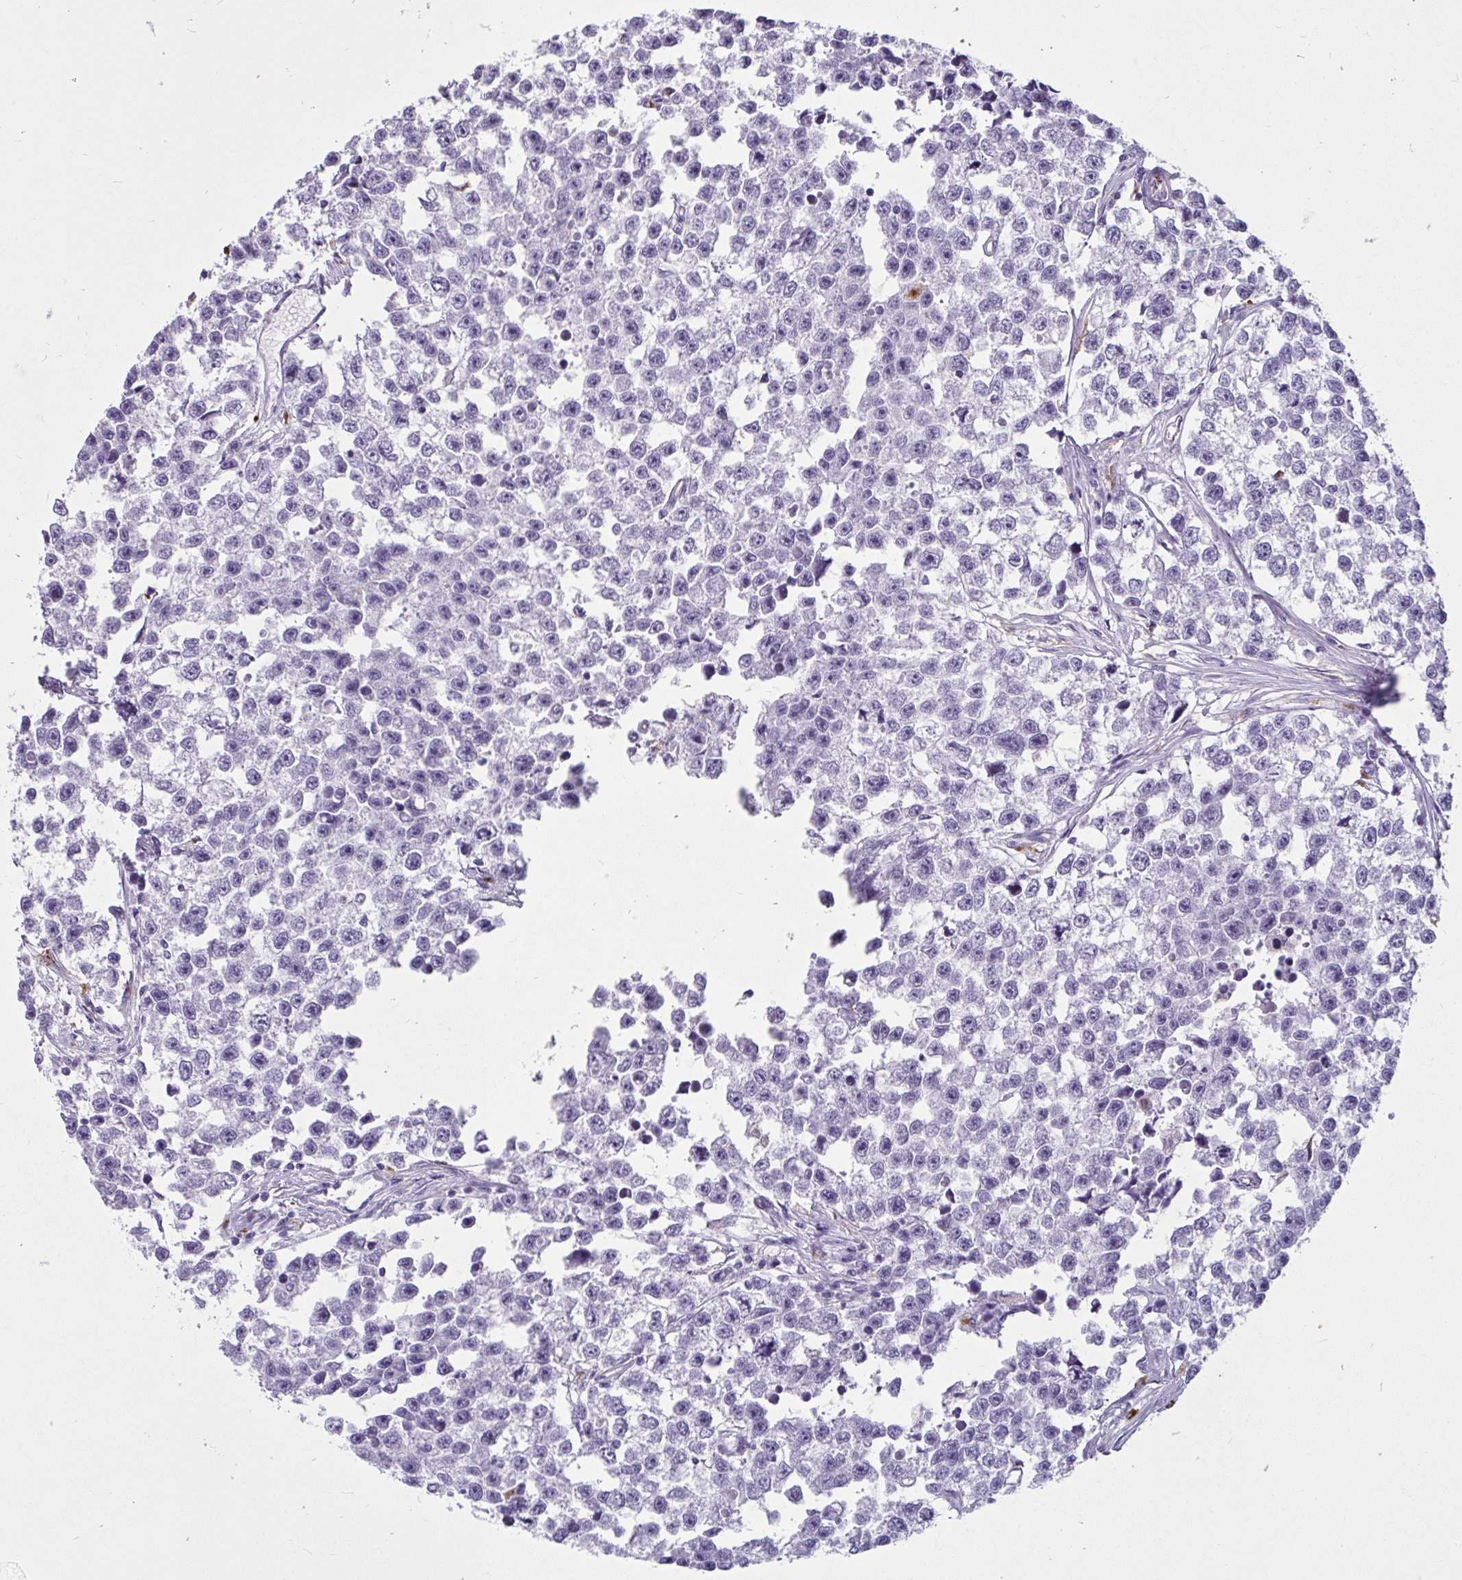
{"staining": {"intensity": "negative", "quantity": "none", "location": "none"}, "tissue": "testis cancer", "cell_type": "Tumor cells", "image_type": "cancer", "snomed": [{"axis": "morphology", "description": "Seminoma, NOS"}, {"axis": "topography", "description": "Testis"}], "caption": "This is an IHC image of human seminoma (testis). There is no positivity in tumor cells.", "gene": "CTSZ", "patient": {"sex": "male", "age": 26}}